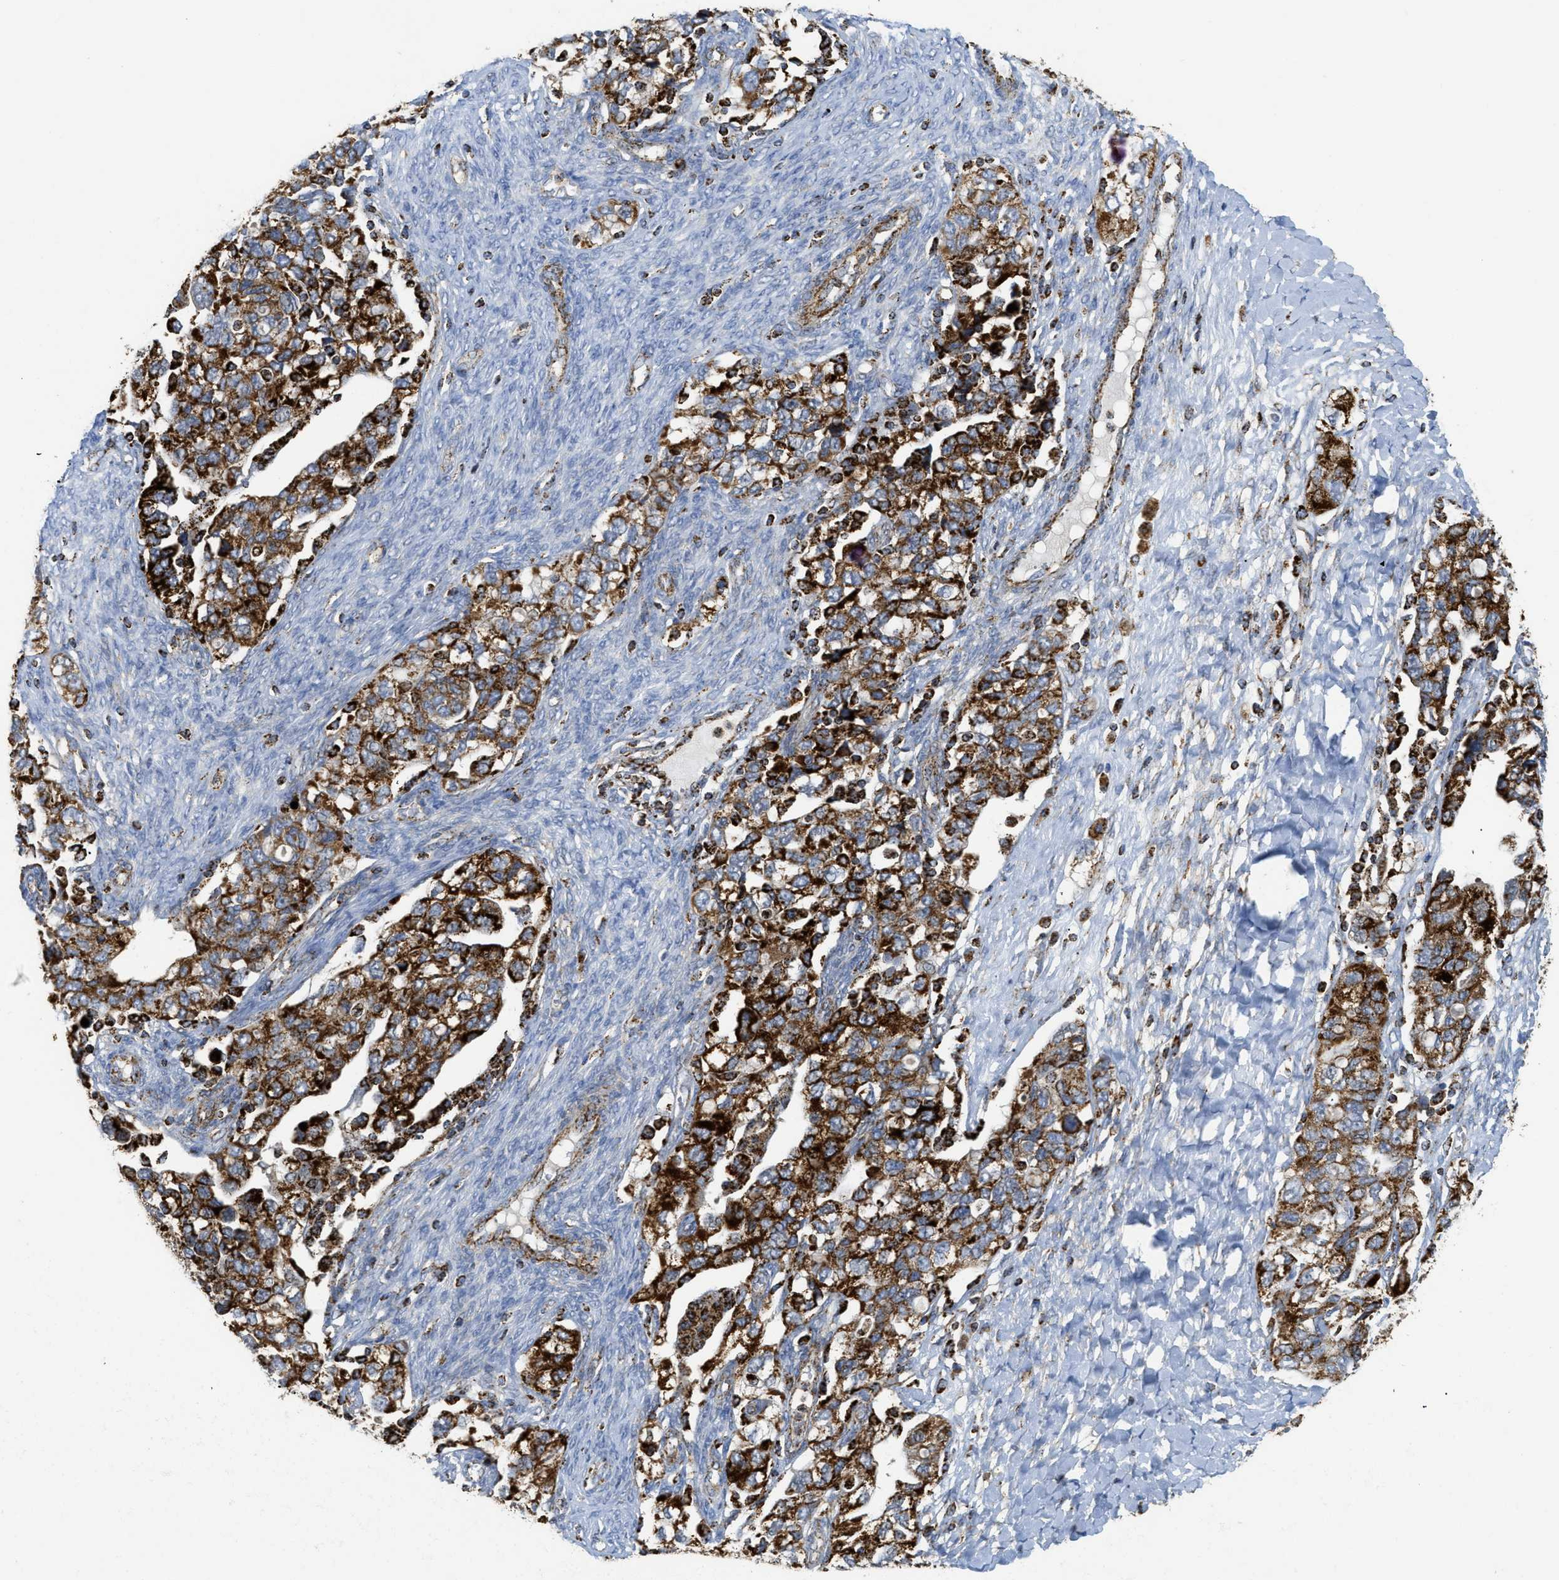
{"staining": {"intensity": "strong", "quantity": ">75%", "location": "cytoplasmic/membranous"}, "tissue": "ovarian cancer", "cell_type": "Tumor cells", "image_type": "cancer", "snomed": [{"axis": "morphology", "description": "Carcinoma, NOS"}, {"axis": "morphology", "description": "Cystadenocarcinoma, serous, NOS"}, {"axis": "topography", "description": "Ovary"}], "caption": "Immunohistochemistry of human ovarian carcinoma reveals high levels of strong cytoplasmic/membranous expression in about >75% of tumor cells.", "gene": "SQOR", "patient": {"sex": "female", "age": 69}}